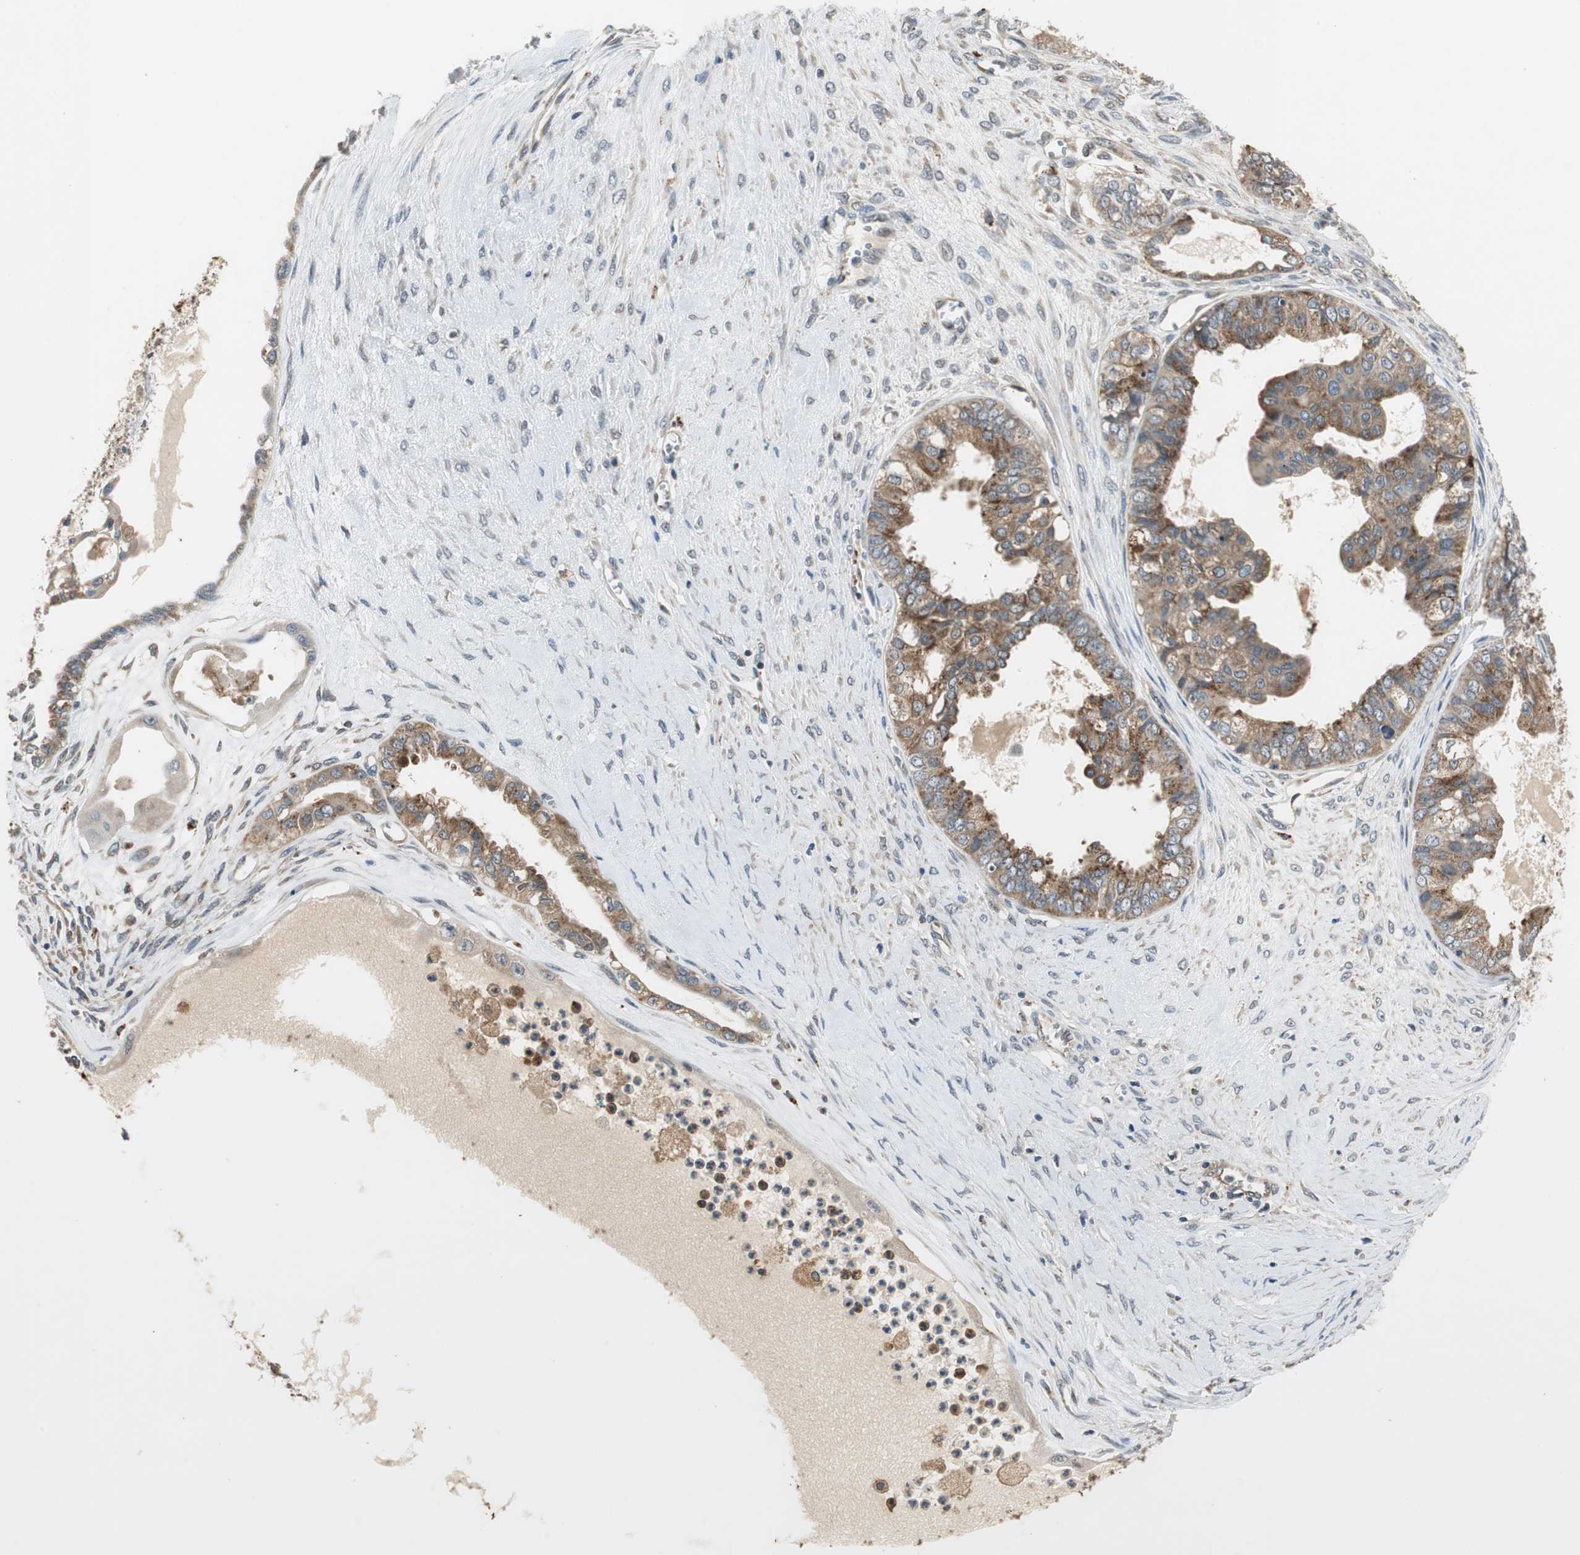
{"staining": {"intensity": "moderate", "quantity": ">75%", "location": "cytoplasmic/membranous"}, "tissue": "ovarian cancer", "cell_type": "Tumor cells", "image_type": "cancer", "snomed": [{"axis": "morphology", "description": "Carcinoma, NOS"}, {"axis": "morphology", "description": "Carcinoma, endometroid"}, {"axis": "topography", "description": "Ovary"}], "caption": "This photomicrograph shows immunohistochemistry staining of ovarian cancer (carcinoma), with medium moderate cytoplasmic/membranous staining in approximately >75% of tumor cells.", "gene": "NCK1", "patient": {"sex": "female", "age": 50}}